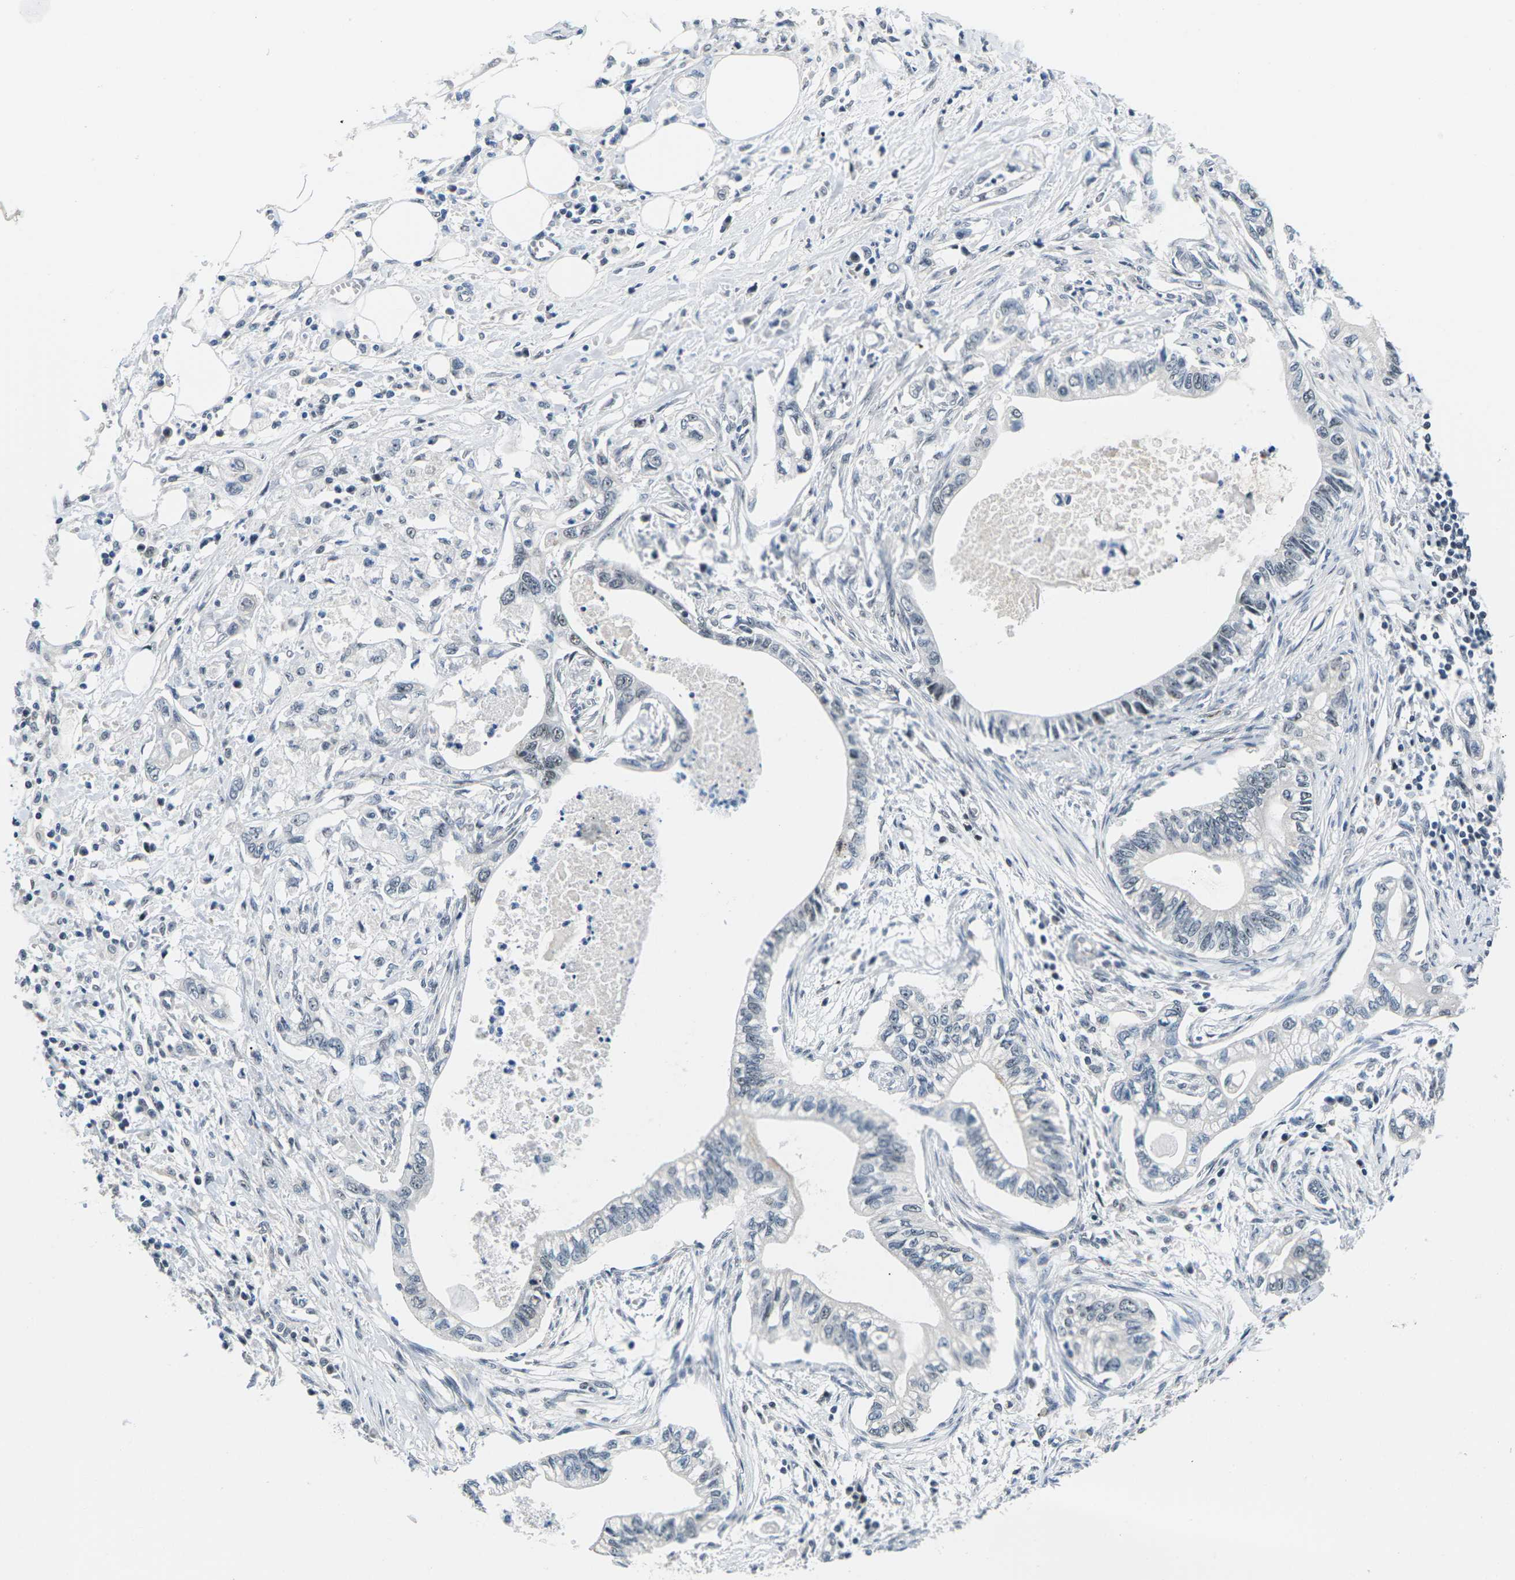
{"staining": {"intensity": "weak", "quantity": "<25%", "location": "nuclear"}, "tissue": "pancreatic cancer", "cell_type": "Tumor cells", "image_type": "cancer", "snomed": [{"axis": "morphology", "description": "Adenocarcinoma, NOS"}, {"axis": "topography", "description": "Pancreas"}], "caption": "Histopathology image shows no protein expression in tumor cells of pancreatic cancer (adenocarcinoma) tissue. The staining is performed using DAB brown chromogen with nuclei counter-stained in using hematoxylin.", "gene": "NSRP1", "patient": {"sex": "male", "age": 56}}